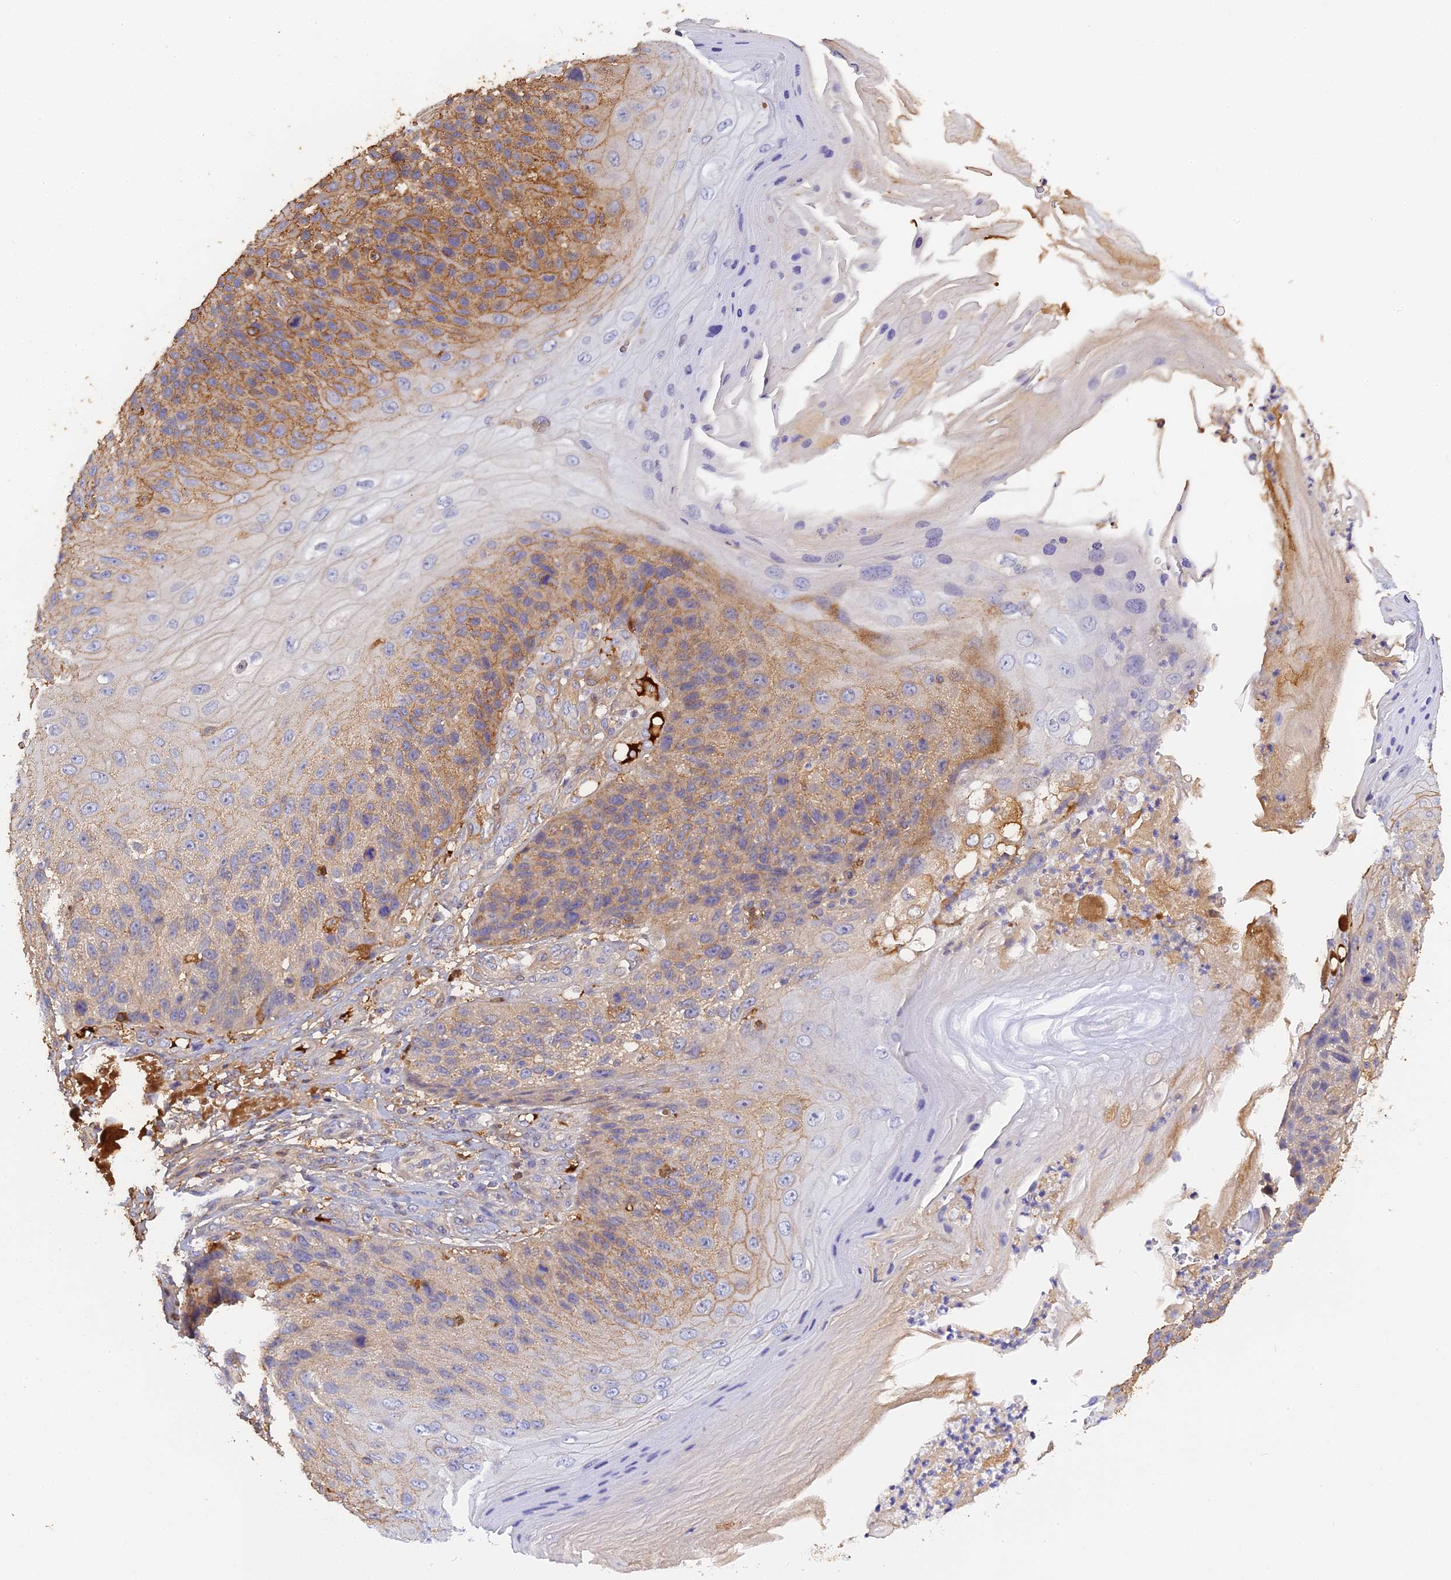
{"staining": {"intensity": "moderate", "quantity": "25%-75%", "location": "cytoplasmic/membranous"}, "tissue": "skin cancer", "cell_type": "Tumor cells", "image_type": "cancer", "snomed": [{"axis": "morphology", "description": "Squamous cell carcinoma, NOS"}, {"axis": "topography", "description": "Skin"}], "caption": "Squamous cell carcinoma (skin) stained with immunohistochemistry (IHC) demonstrates moderate cytoplasmic/membranous positivity in approximately 25%-75% of tumor cells.", "gene": "PZP", "patient": {"sex": "female", "age": 88}}